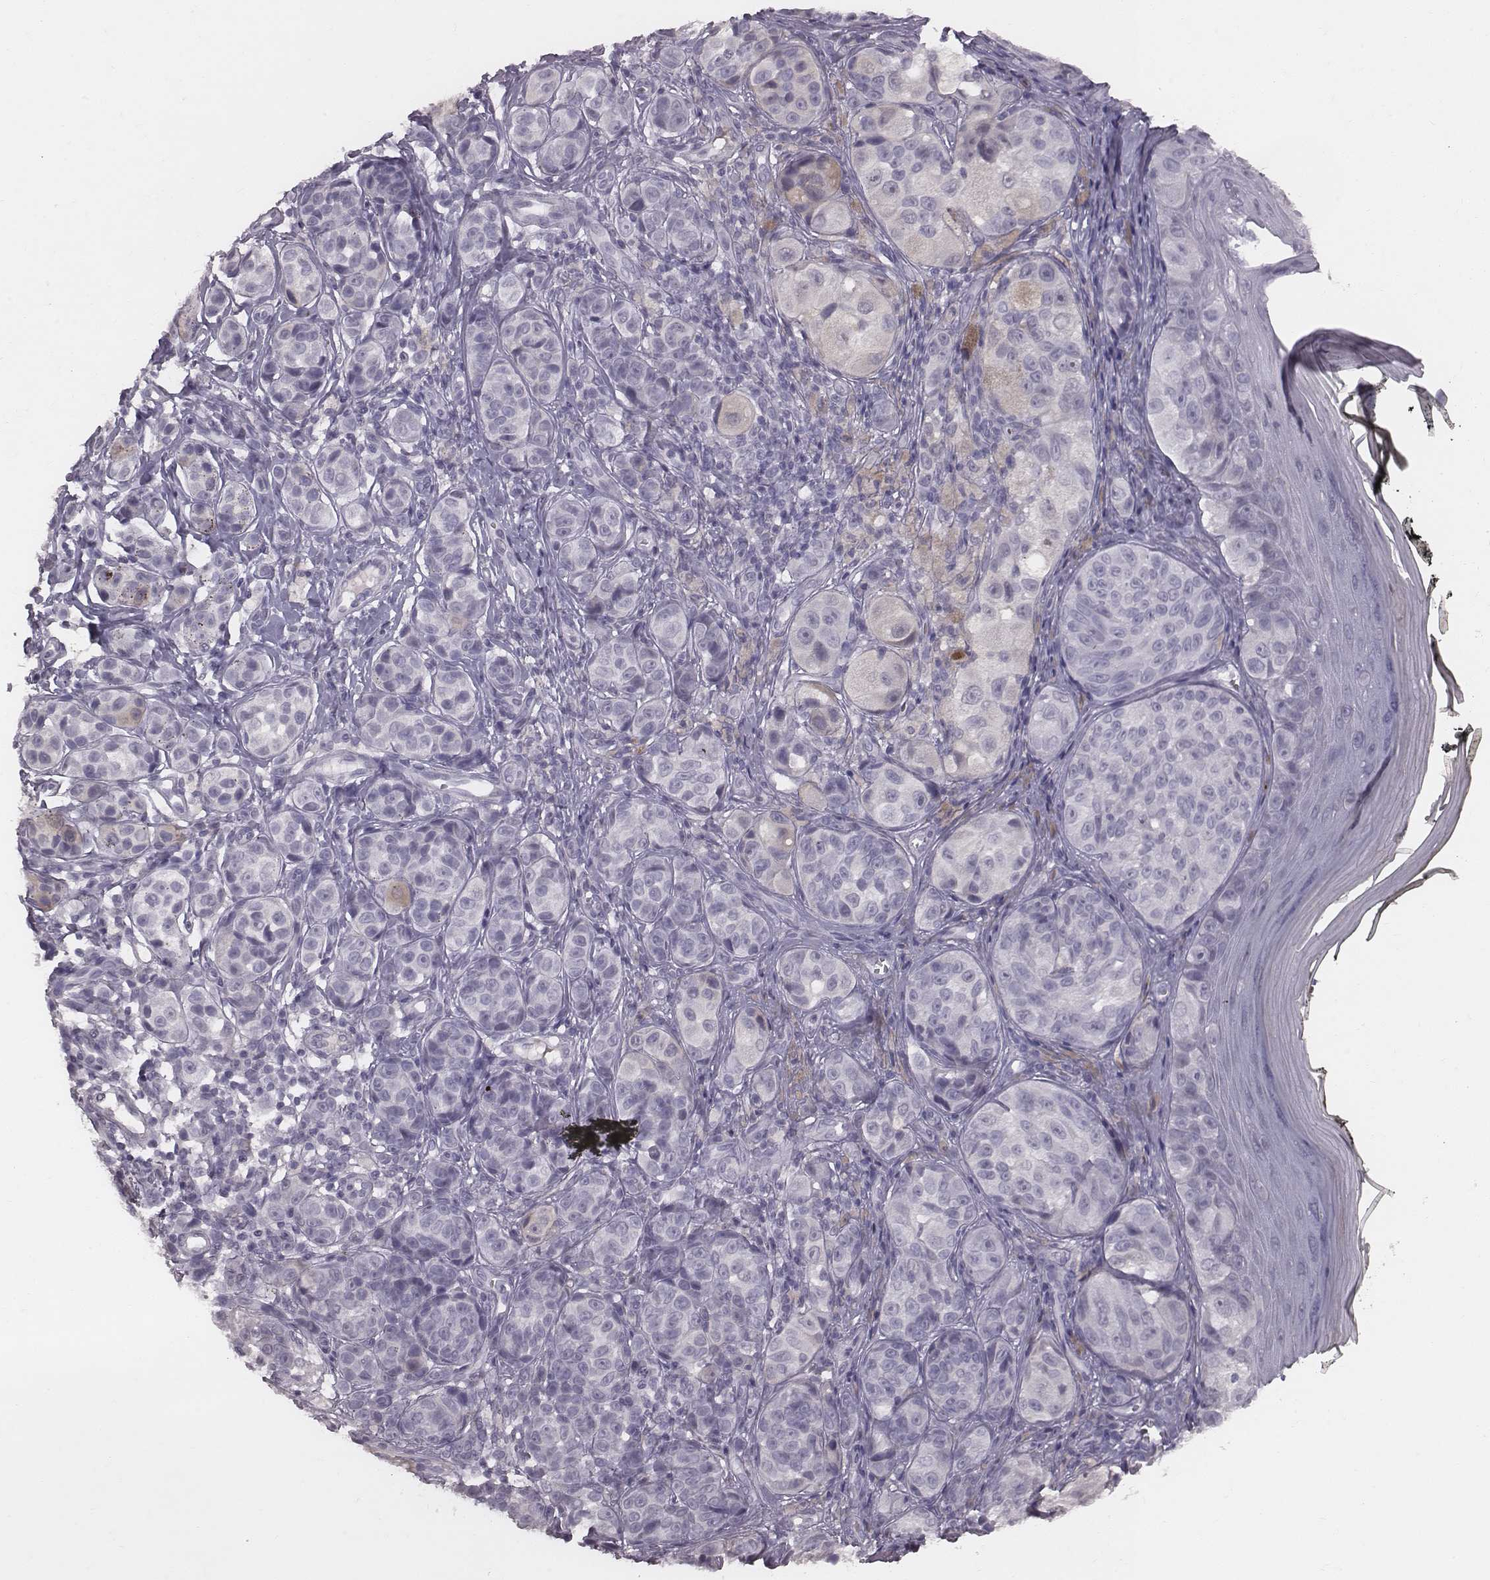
{"staining": {"intensity": "negative", "quantity": "none", "location": "none"}, "tissue": "melanoma", "cell_type": "Tumor cells", "image_type": "cancer", "snomed": [{"axis": "morphology", "description": "Malignant melanoma, NOS"}, {"axis": "topography", "description": "Skin"}], "caption": "IHC image of neoplastic tissue: malignant melanoma stained with DAB (3,3'-diaminobenzidine) exhibits no significant protein staining in tumor cells.", "gene": "CFTR", "patient": {"sex": "male", "age": 48}}